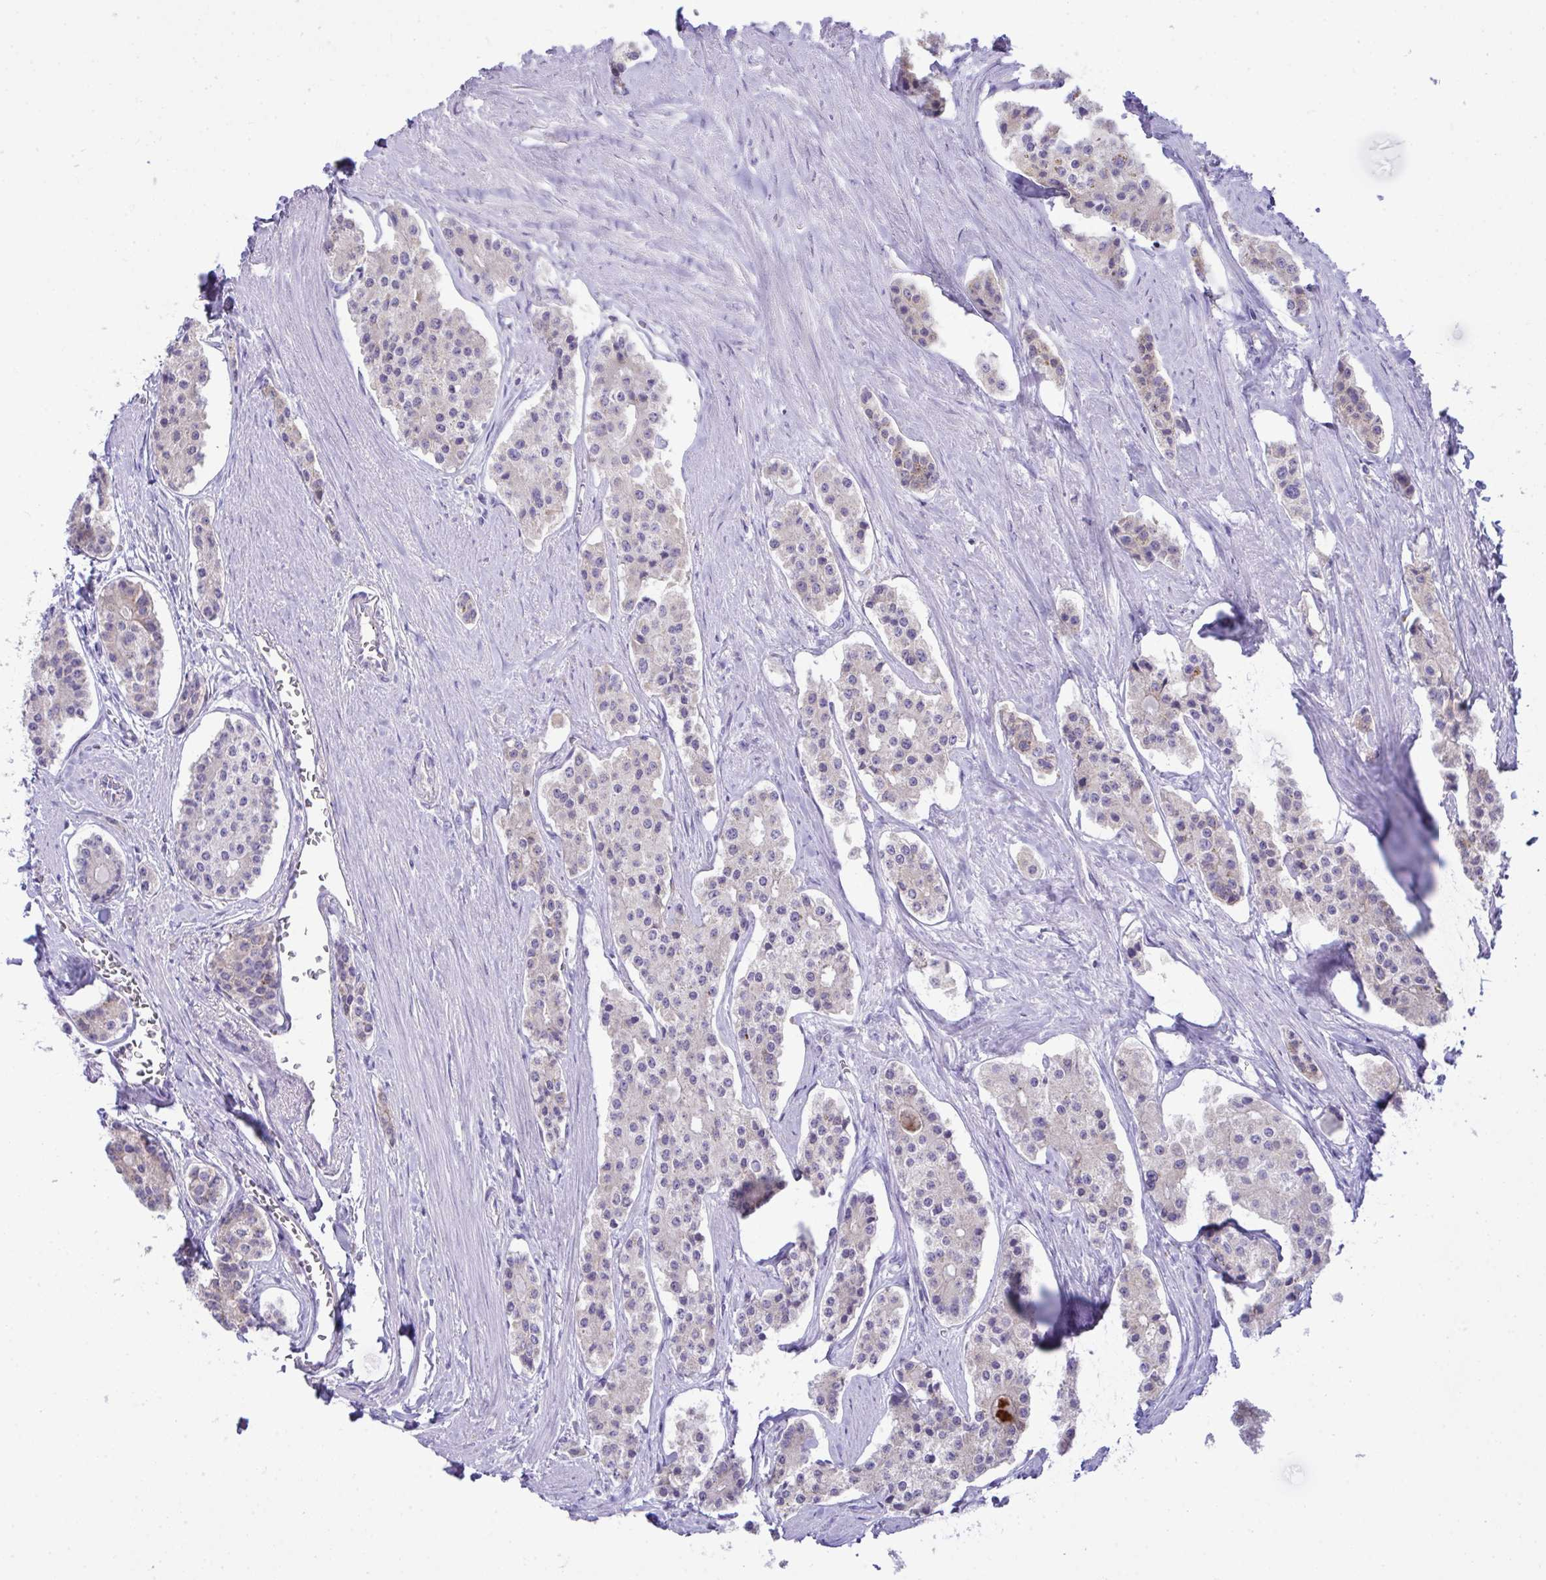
{"staining": {"intensity": "negative", "quantity": "none", "location": "none"}, "tissue": "carcinoid", "cell_type": "Tumor cells", "image_type": "cancer", "snomed": [{"axis": "morphology", "description": "Carcinoid, malignant, NOS"}, {"axis": "topography", "description": "Small intestine"}], "caption": "Immunohistochemistry (IHC) photomicrograph of human carcinoid stained for a protein (brown), which demonstrates no expression in tumor cells.", "gene": "PLA2G12B", "patient": {"sex": "female", "age": 65}}